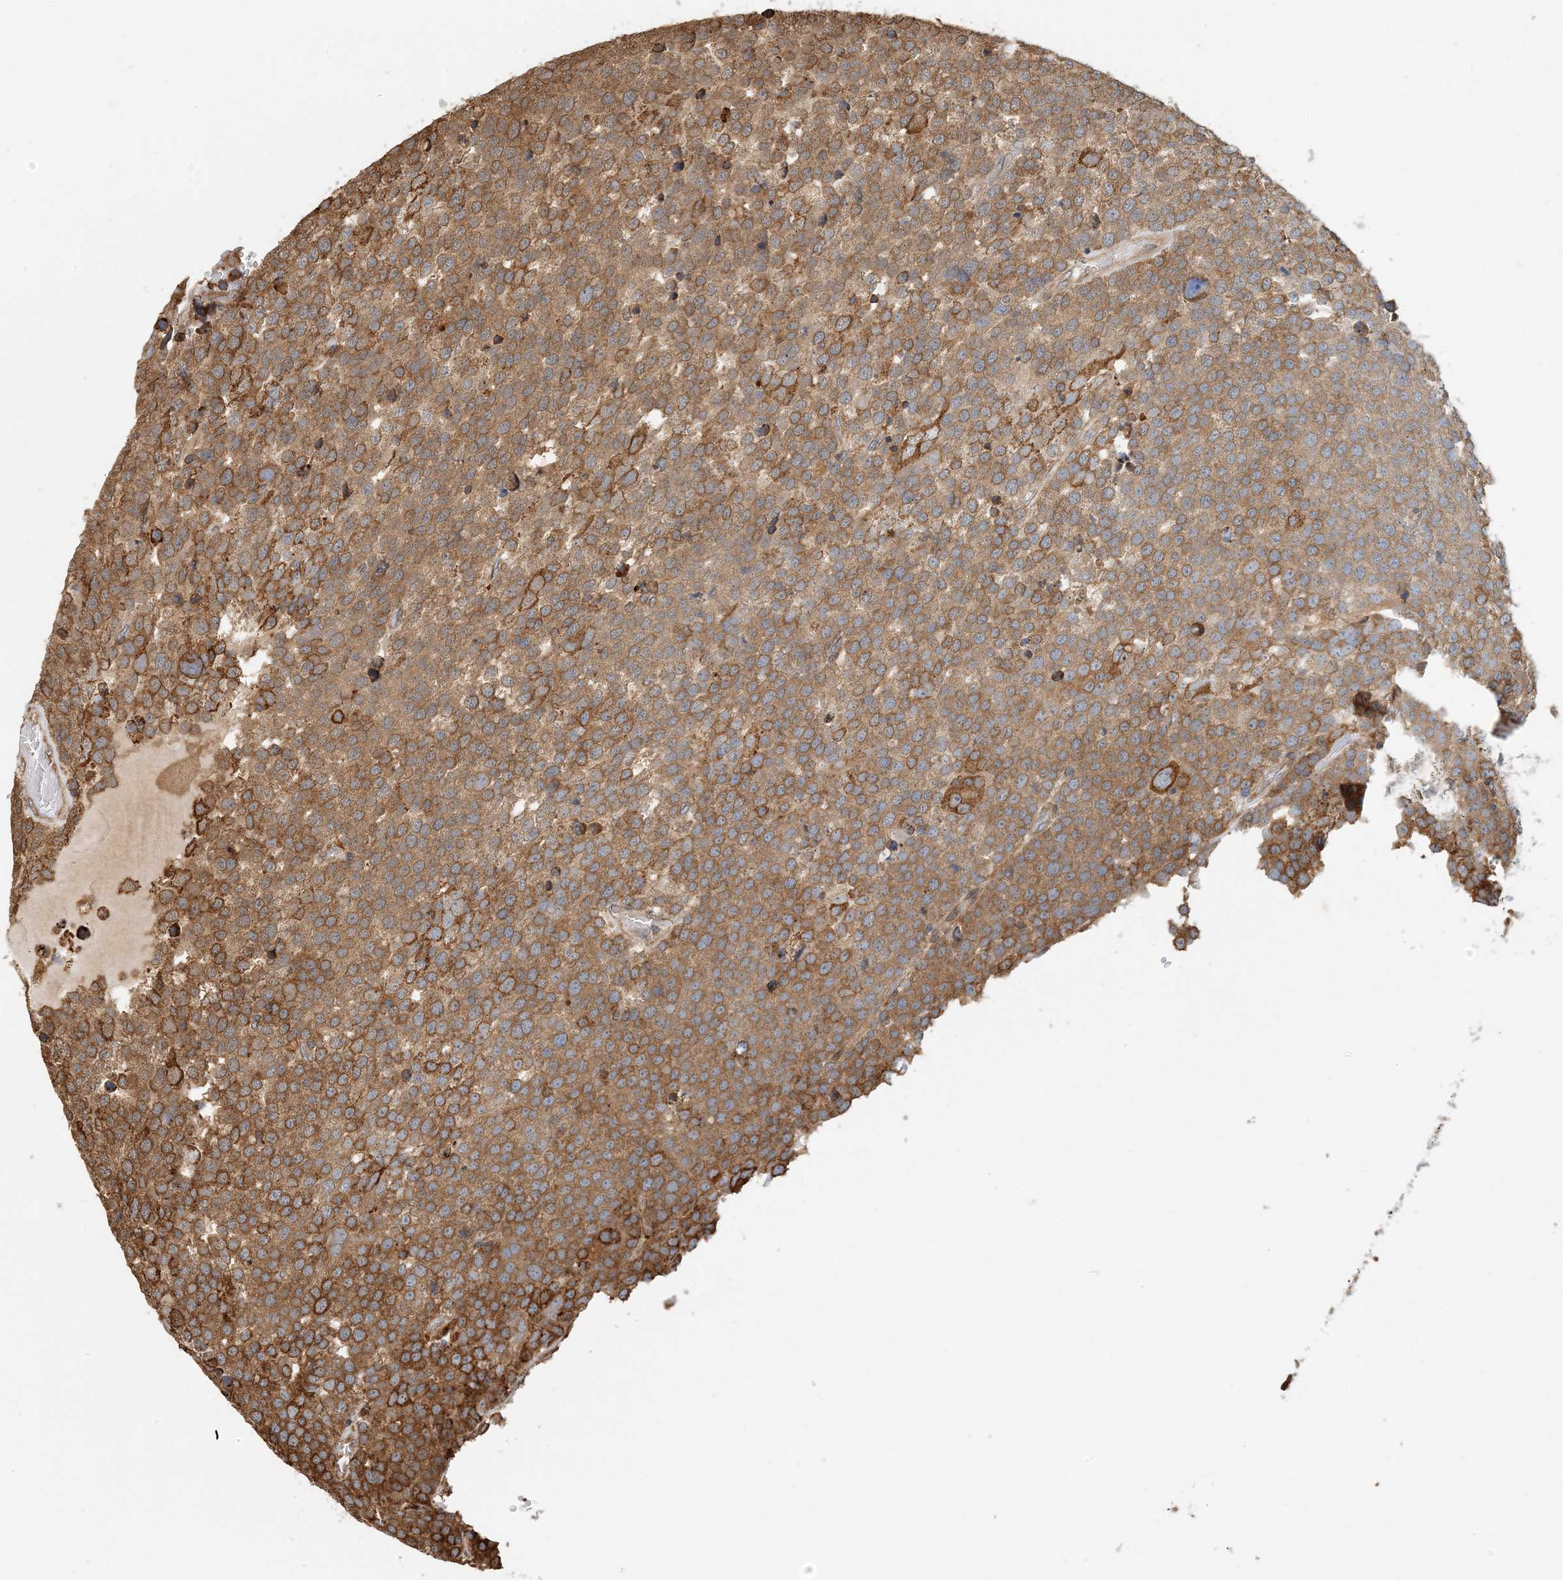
{"staining": {"intensity": "moderate", "quantity": ">75%", "location": "cytoplasmic/membranous"}, "tissue": "testis cancer", "cell_type": "Tumor cells", "image_type": "cancer", "snomed": [{"axis": "morphology", "description": "Seminoma, NOS"}, {"axis": "topography", "description": "Testis"}], "caption": "Immunohistochemical staining of seminoma (testis) displays moderate cytoplasmic/membranous protein positivity in about >75% of tumor cells. (brown staining indicates protein expression, while blue staining denotes nuclei).", "gene": "HNMT", "patient": {"sex": "male", "age": 71}}